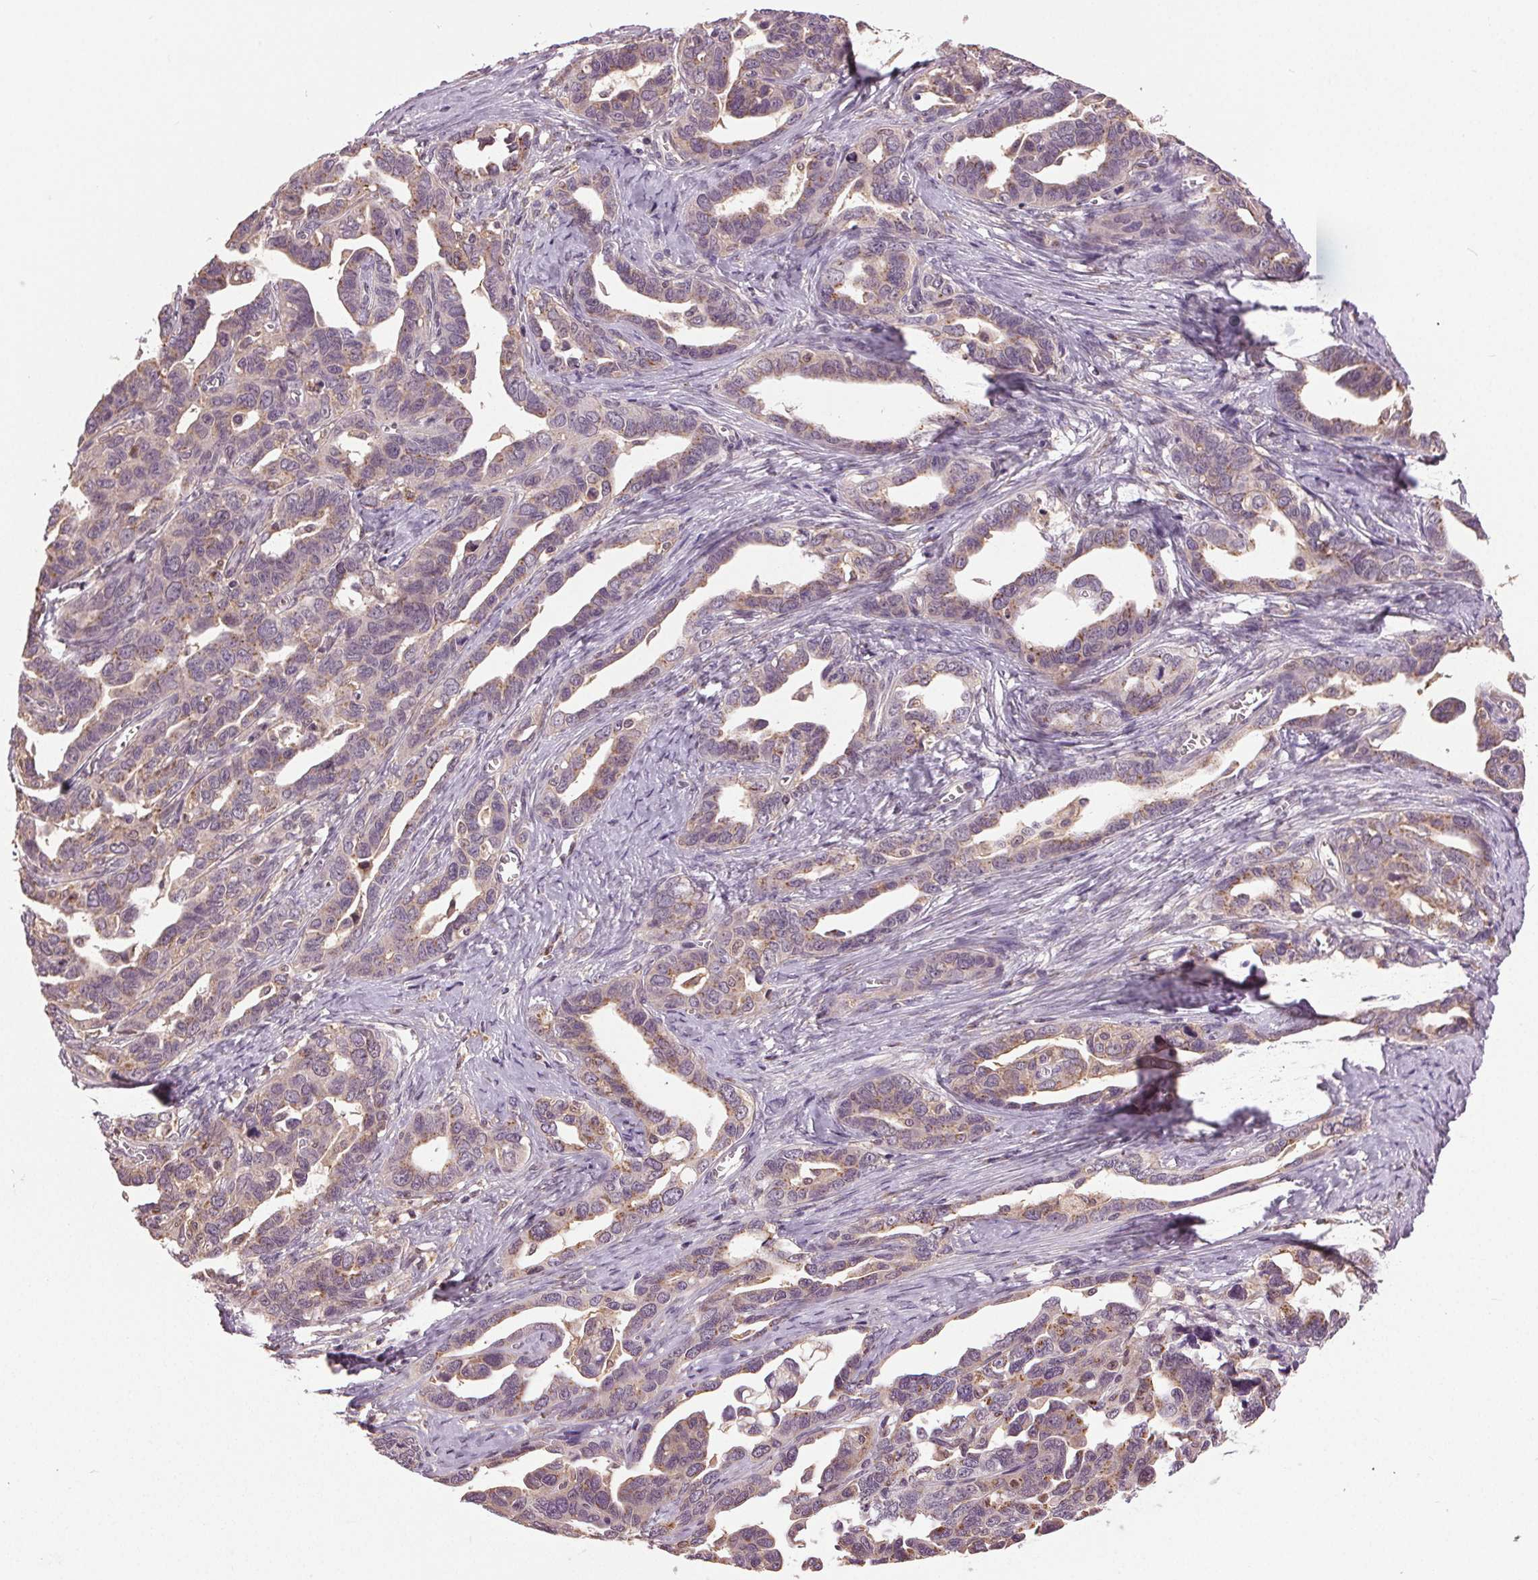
{"staining": {"intensity": "weak", "quantity": "25%-75%", "location": "cytoplasmic/membranous"}, "tissue": "ovarian cancer", "cell_type": "Tumor cells", "image_type": "cancer", "snomed": [{"axis": "morphology", "description": "Cystadenocarcinoma, serous, NOS"}, {"axis": "topography", "description": "Ovary"}], "caption": "Immunohistochemistry (IHC) (DAB) staining of ovarian serous cystadenocarcinoma demonstrates weak cytoplasmic/membranous protein expression in approximately 25%-75% of tumor cells.", "gene": "BSDC1", "patient": {"sex": "female", "age": 69}}